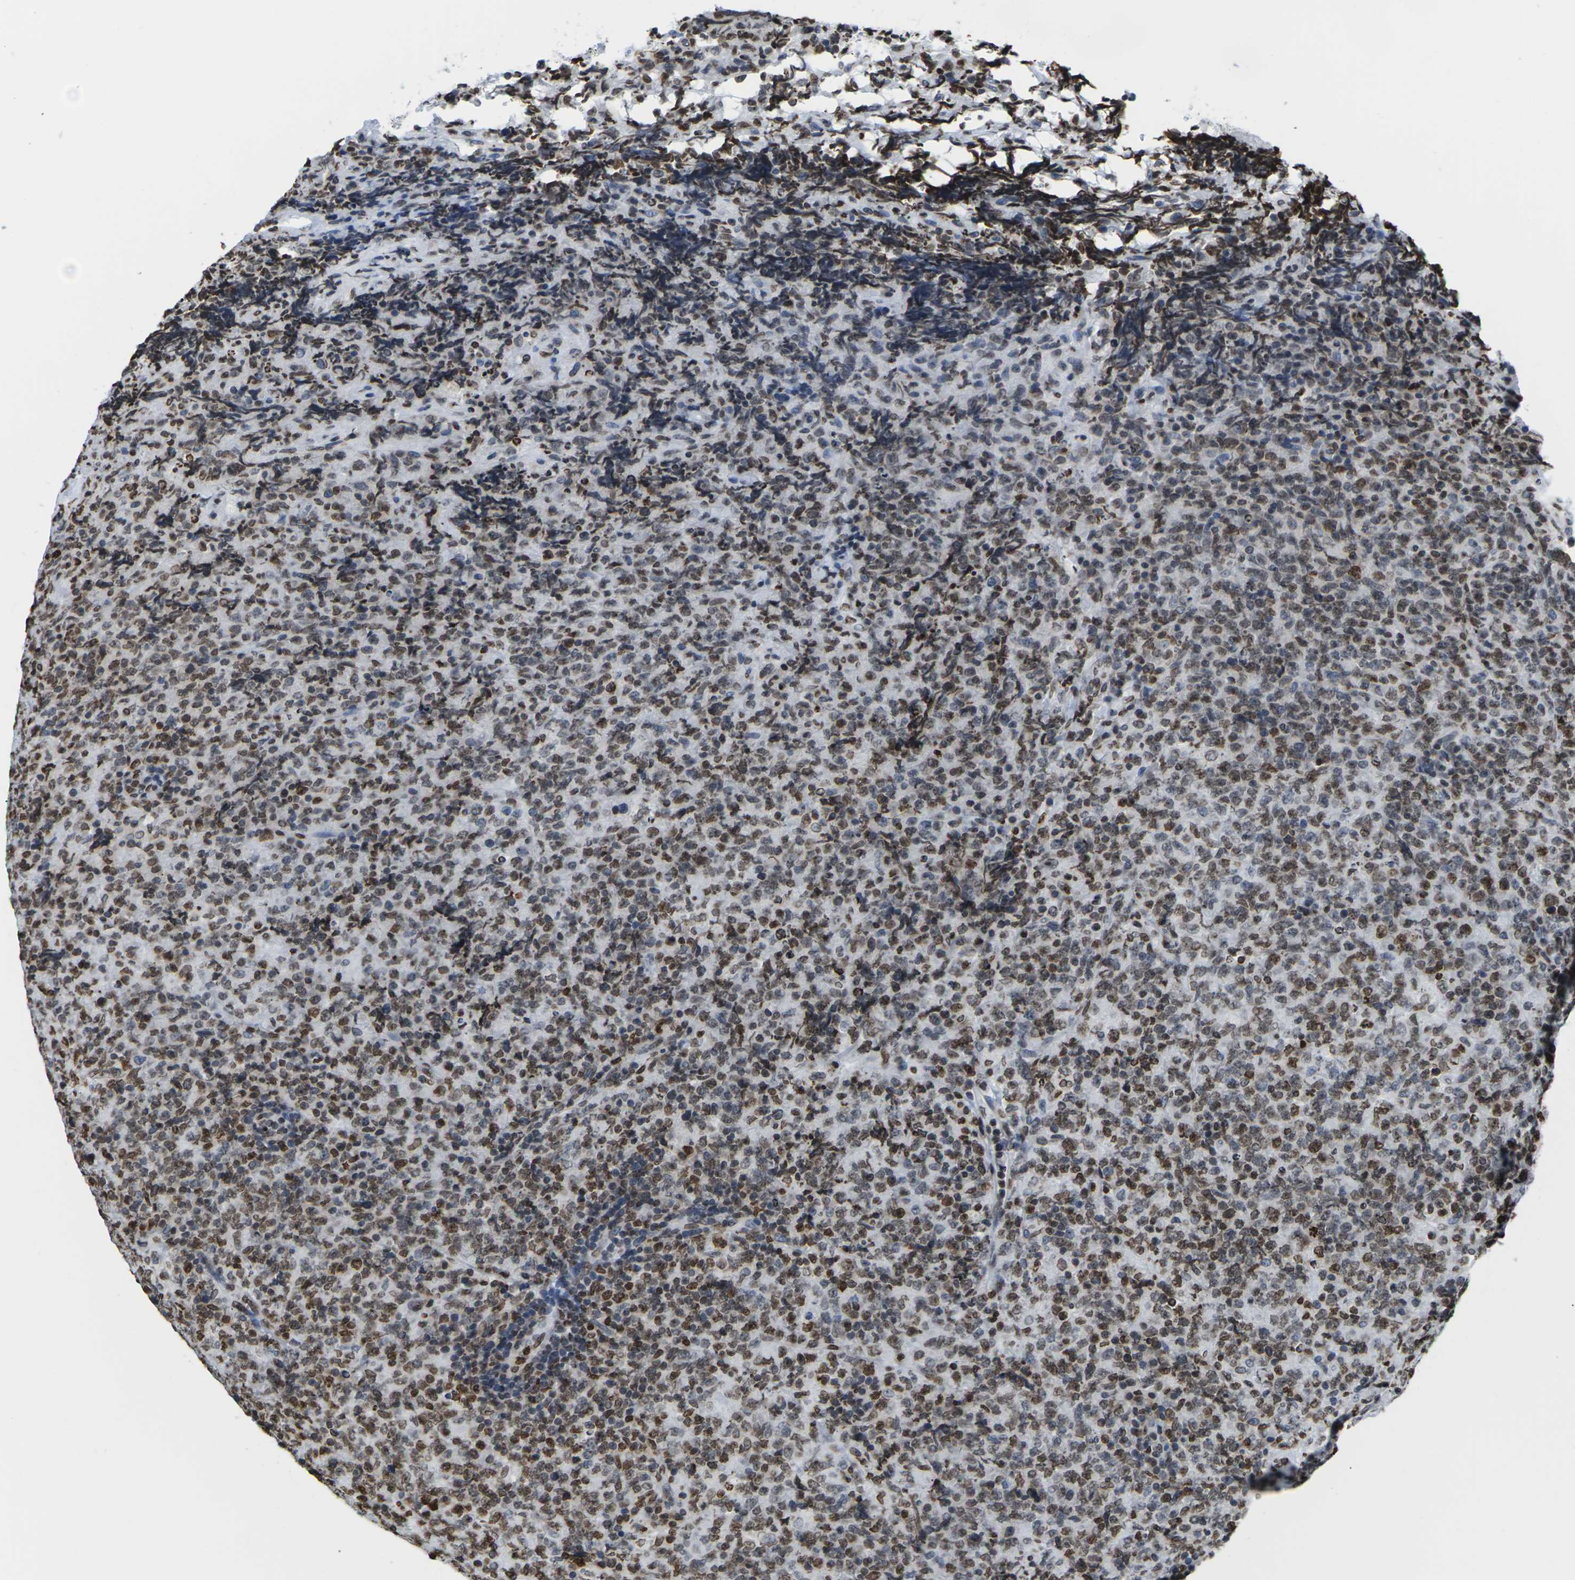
{"staining": {"intensity": "moderate", "quantity": ">75%", "location": "cytoplasmic/membranous,nuclear"}, "tissue": "lymphoma", "cell_type": "Tumor cells", "image_type": "cancer", "snomed": [{"axis": "morphology", "description": "Malignant lymphoma, non-Hodgkin's type, High grade"}, {"axis": "topography", "description": "Tonsil"}], "caption": "High-grade malignant lymphoma, non-Hodgkin's type was stained to show a protein in brown. There is medium levels of moderate cytoplasmic/membranous and nuclear positivity in approximately >75% of tumor cells.", "gene": "H2AC21", "patient": {"sex": "female", "age": 36}}